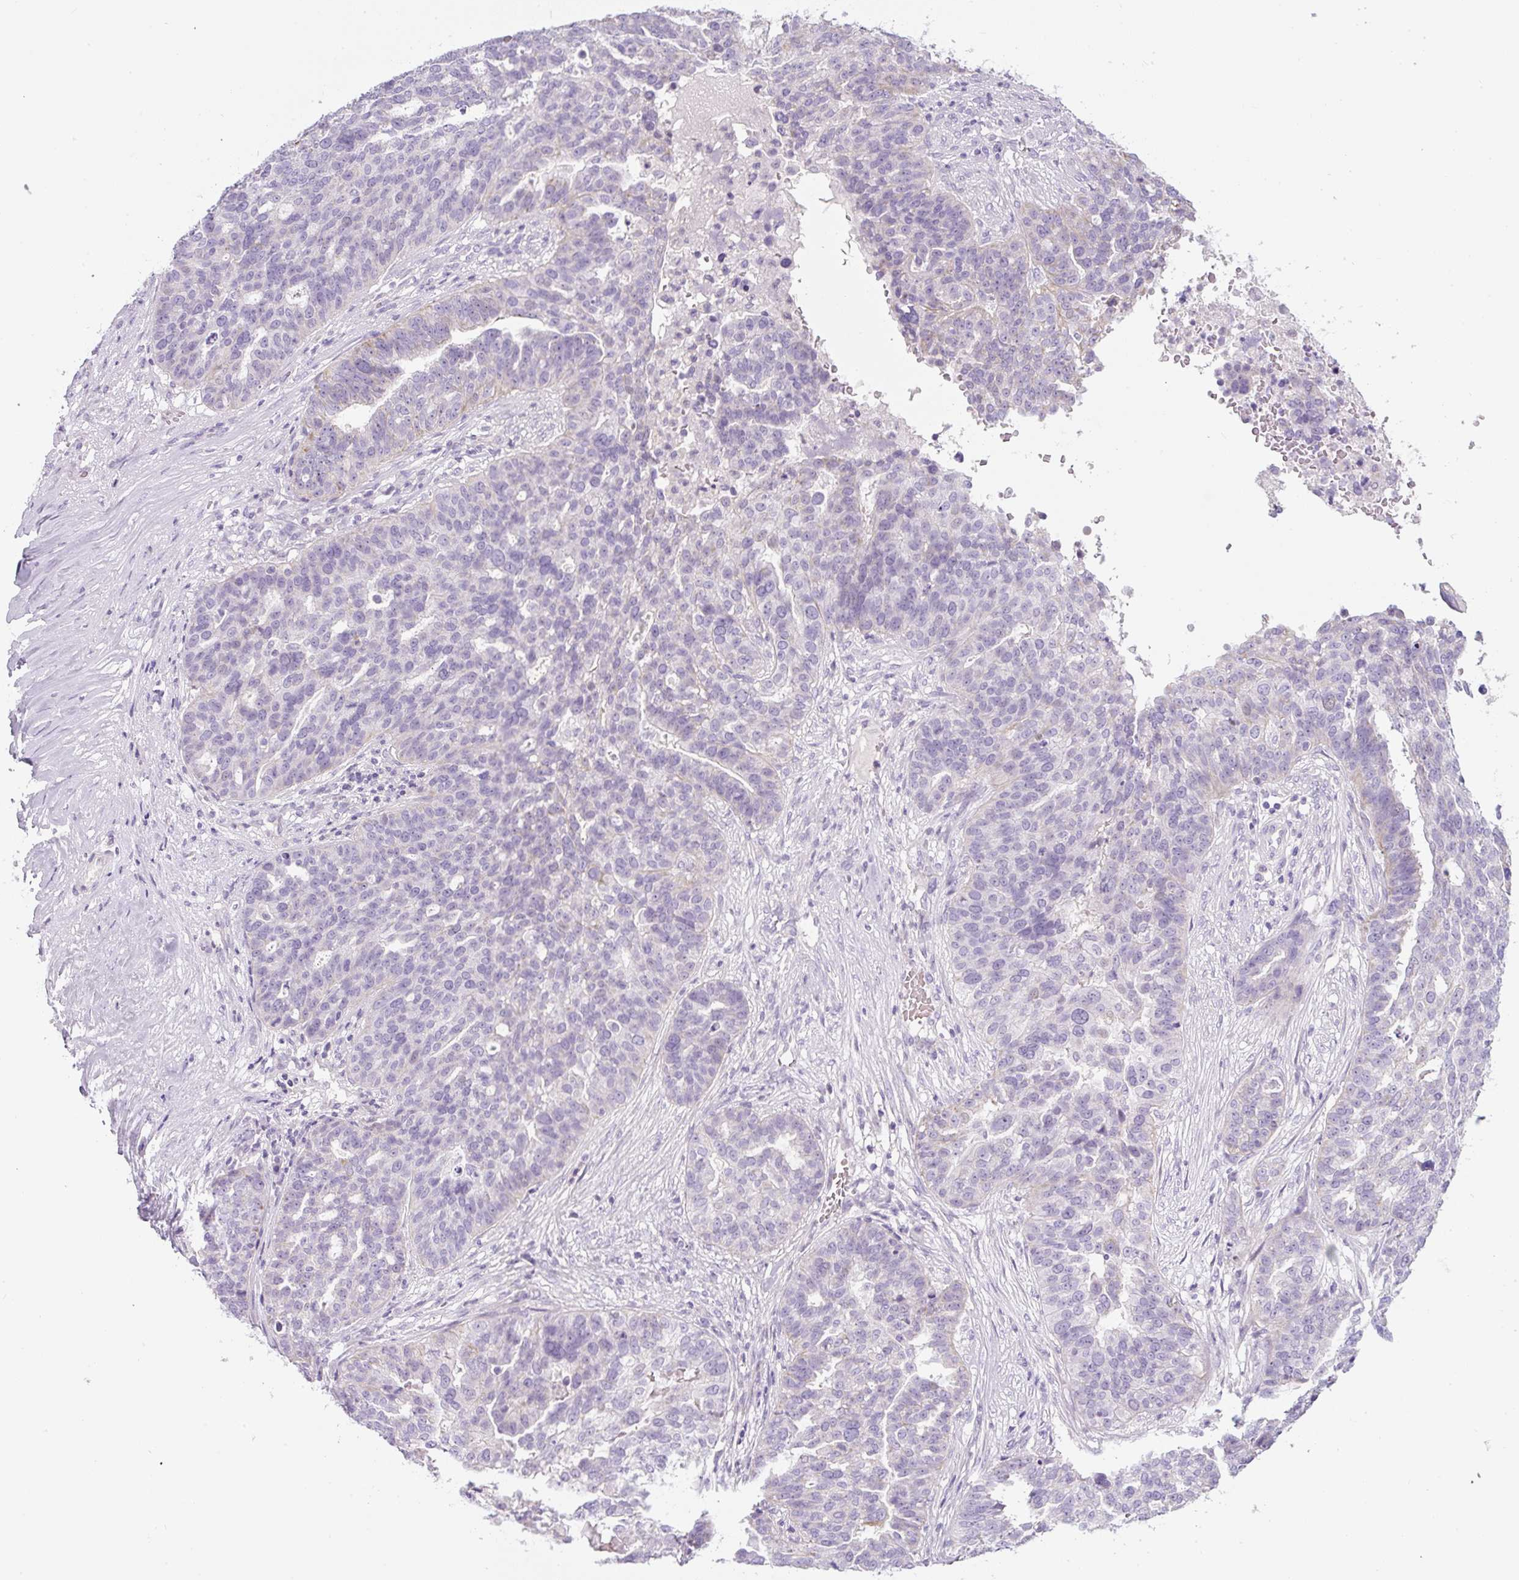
{"staining": {"intensity": "negative", "quantity": "none", "location": "none"}, "tissue": "ovarian cancer", "cell_type": "Tumor cells", "image_type": "cancer", "snomed": [{"axis": "morphology", "description": "Cystadenocarcinoma, serous, NOS"}, {"axis": "topography", "description": "Ovary"}], "caption": "Tumor cells are negative for brown protein staining in serous cystadenocarcinoma (ovarian). (IHC, brightfield microscopy, high magnification).", "gene": "FGFBP3", "patient": {"sex": "female", "age": 59}}